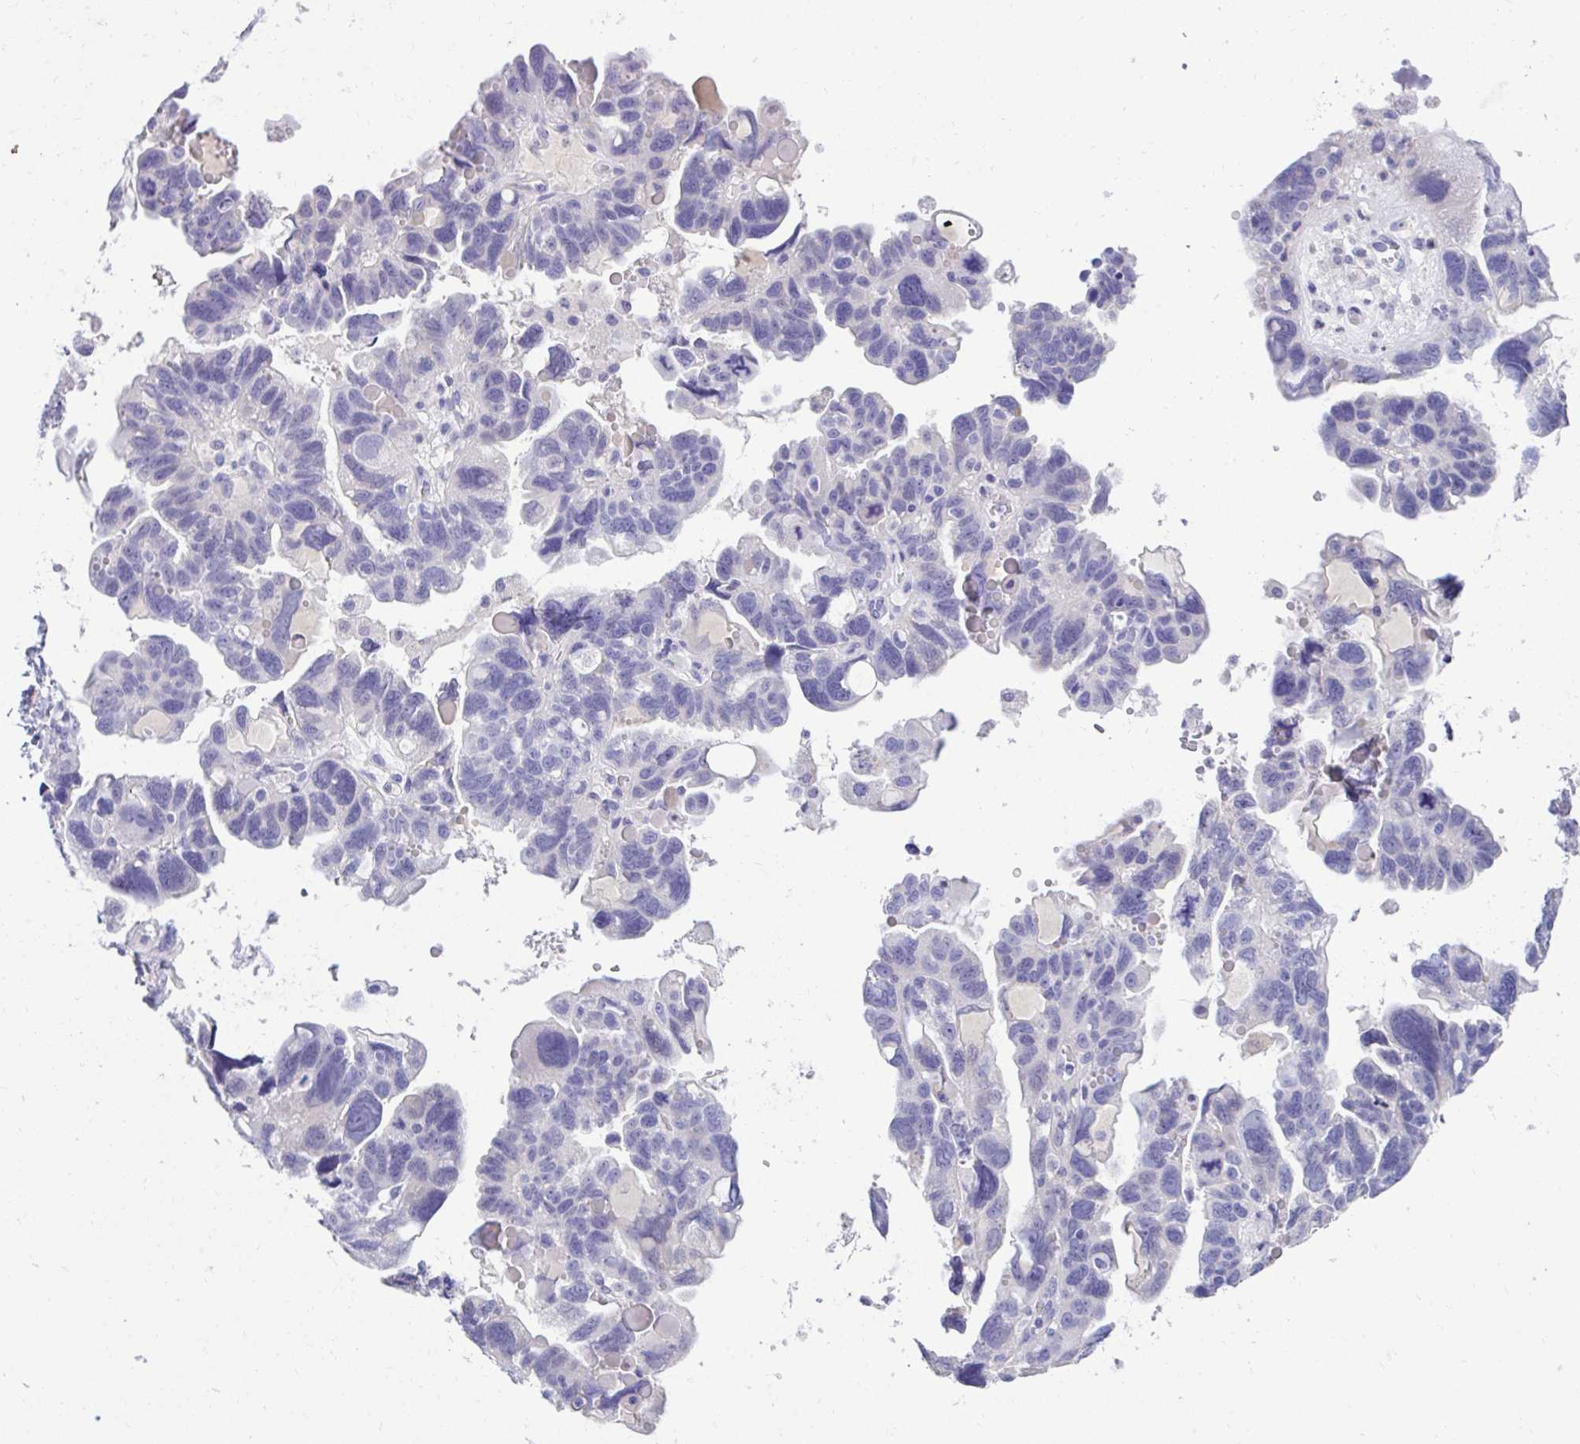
{"staining": {"intensity": "negative", "quantity": "none", "location": "none"}, "tissue": "ovarian cancer", "cell_type": "Tumor cells", "image_type": "cancer", "snomed": [{"axis": "morphology", "description": "Cystadenocarcinoma, serous, NOS"}, {"axis": "topography", "description": "Ovary"}], "caption": "A photomicrograph of ovarian cancer stained for a protein reveals no brown staining in tumor cells.", "gene": "TMCO5A", "patient": {"sex": "female", "age": 60}}